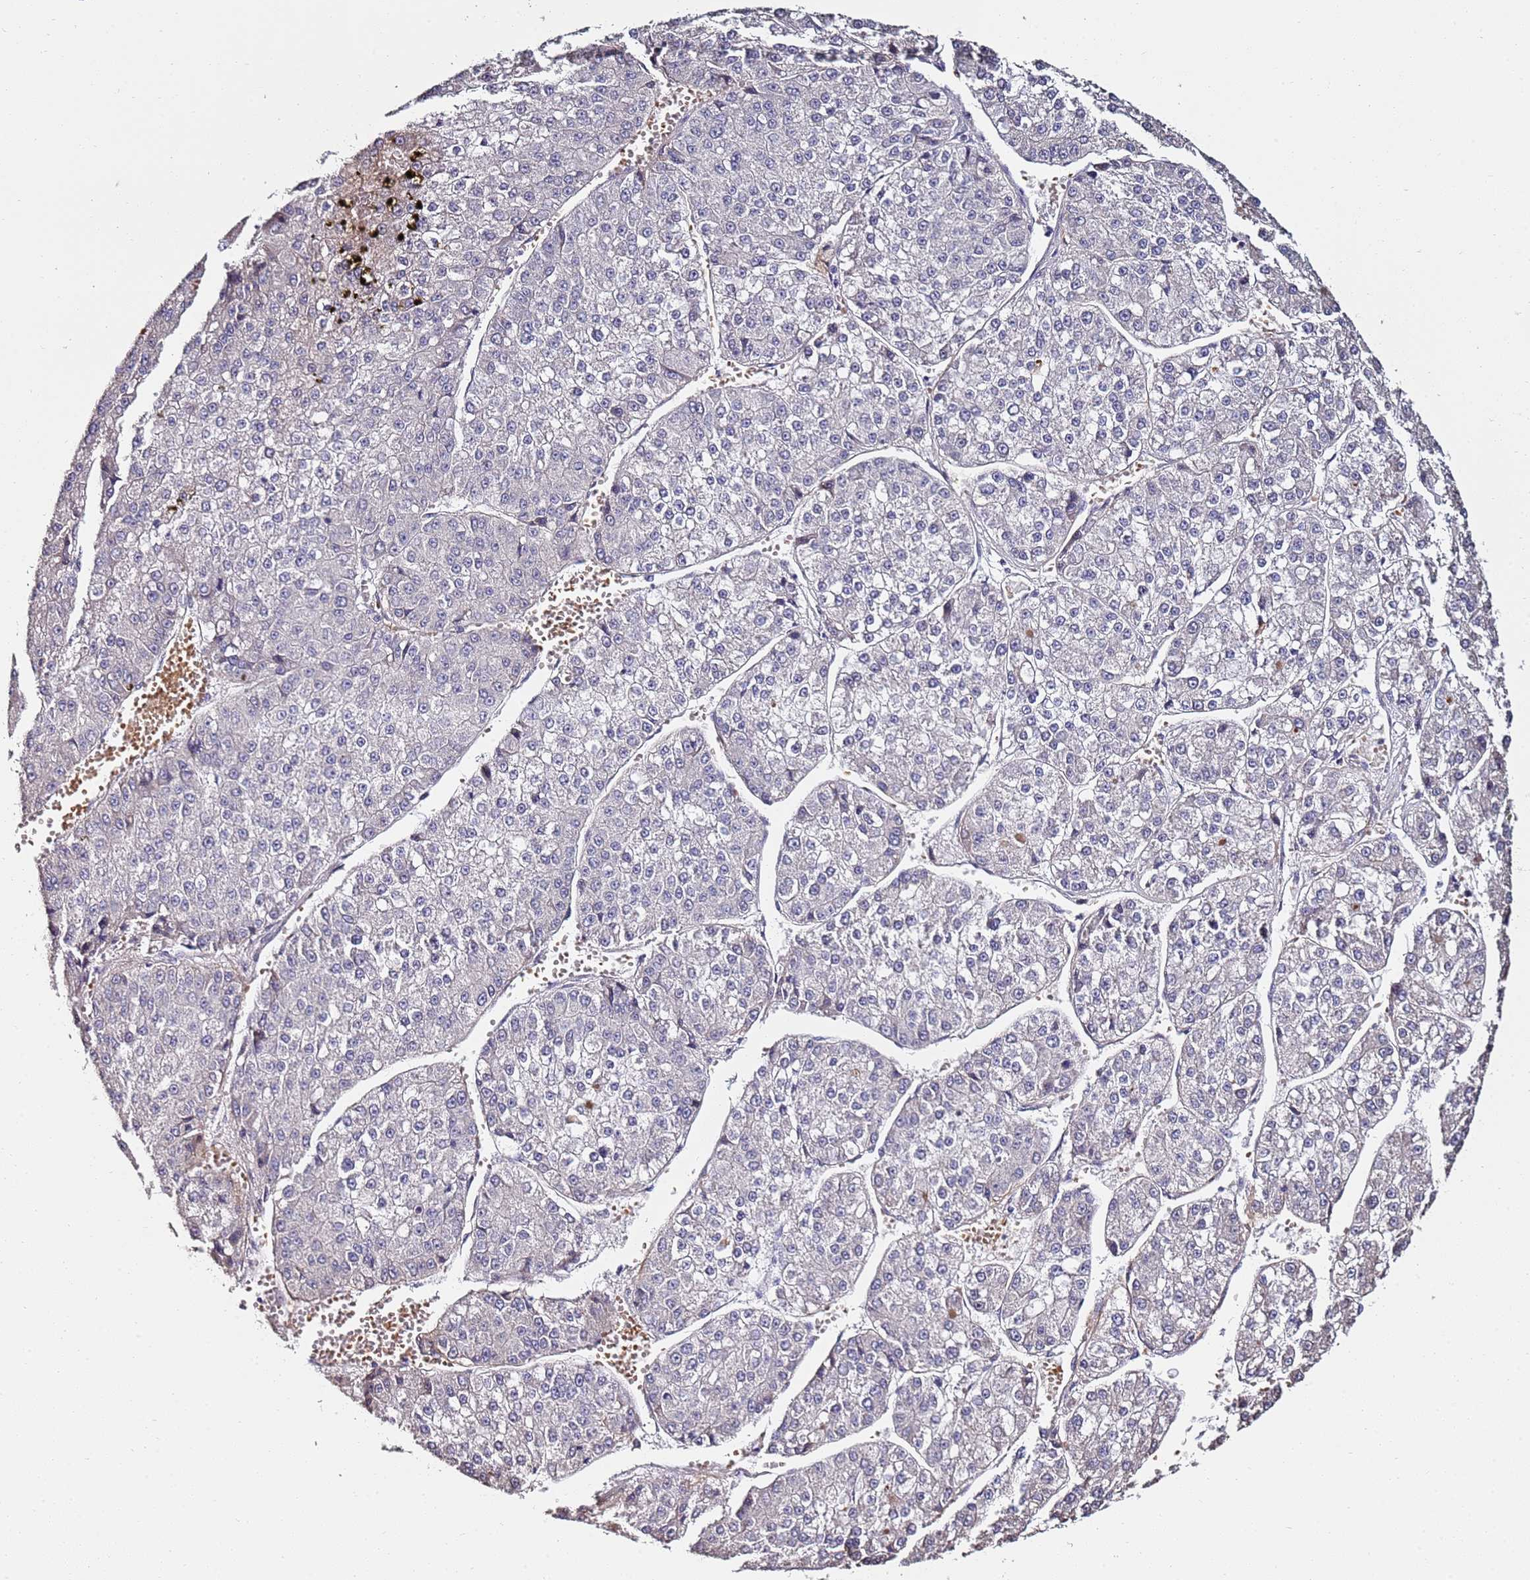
{"staining": {"intensity": "negative", "quantity": "none", "location": "none"}, "tissue": "liver cancer", "cell_type": "Tumor cells", "image_type": "cancer", "snomed": [{"axis": "morphology", "description": "Carcinoma, Hepatocellular, NOS"}, {"axis": "topography", "description": "Liver"}], "caption": "This is an immunohistochemistry (IHC) micrograph of liver cancer. There is no positivity in tumor cells.", "gene": "C3orf80", "patient": {"sex": "female", "age": 73}}